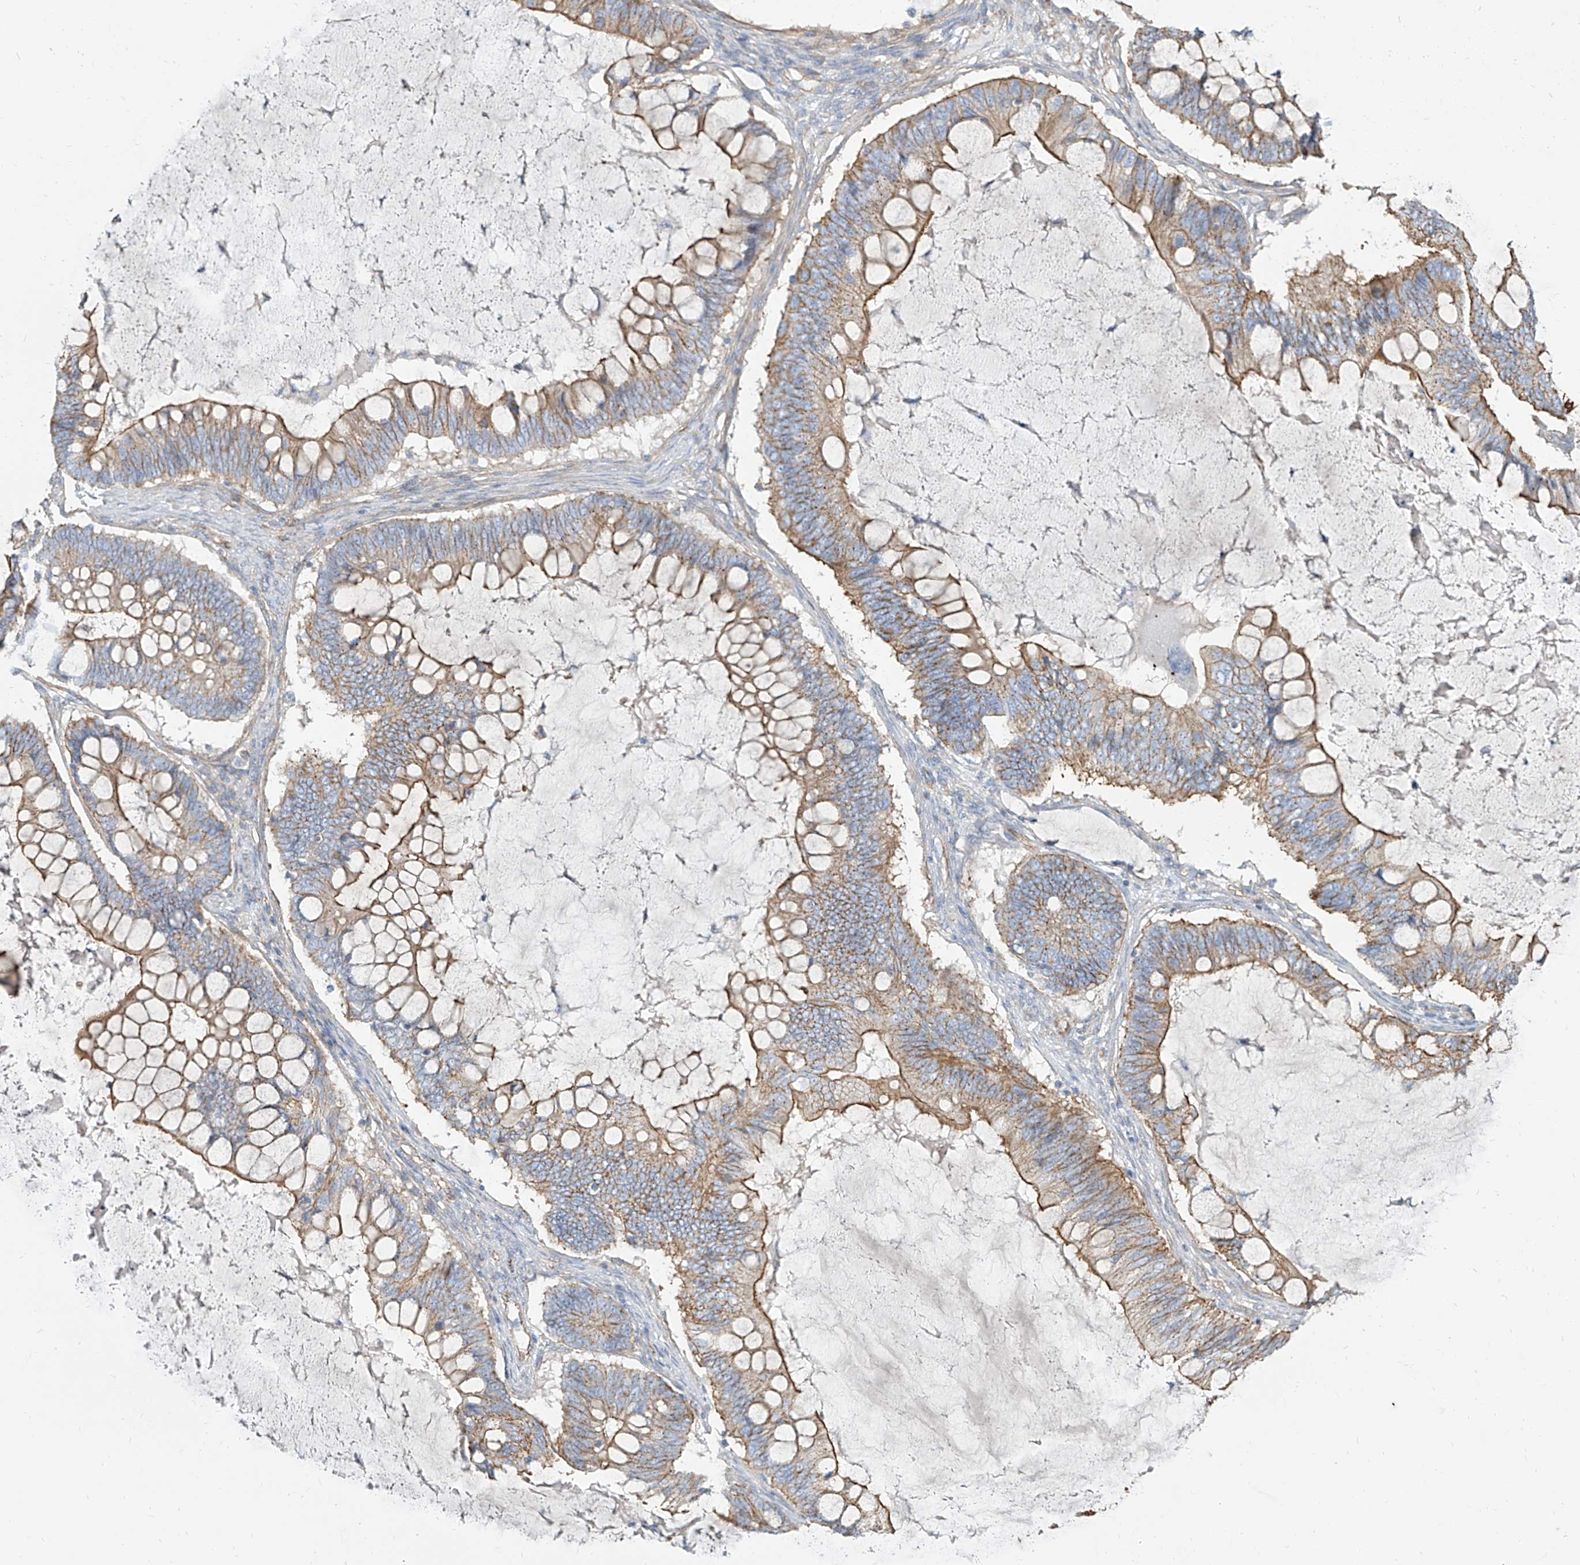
{"staining": {"intensity": "moderate", "quantity": ">75%", "location": "cytoplasmic/membranous"}, "tissue": "ovarian cancer", "cell_type": "Tumor cells", "image_type": "cancer", "snomed": [{"axis": "morphology", "description": "Cystadenocarcinoma, mucinous, NOS"}, {"axis": "topography", "description": "Ovary"}], "caption": "Protein staining of ovarian cancer tissue shows moderate cytoplasmic/membranous positivity in about >75% of tumor cells.", "gene": "TXLNB", "patient": {"sex": "female", "age": 61}}